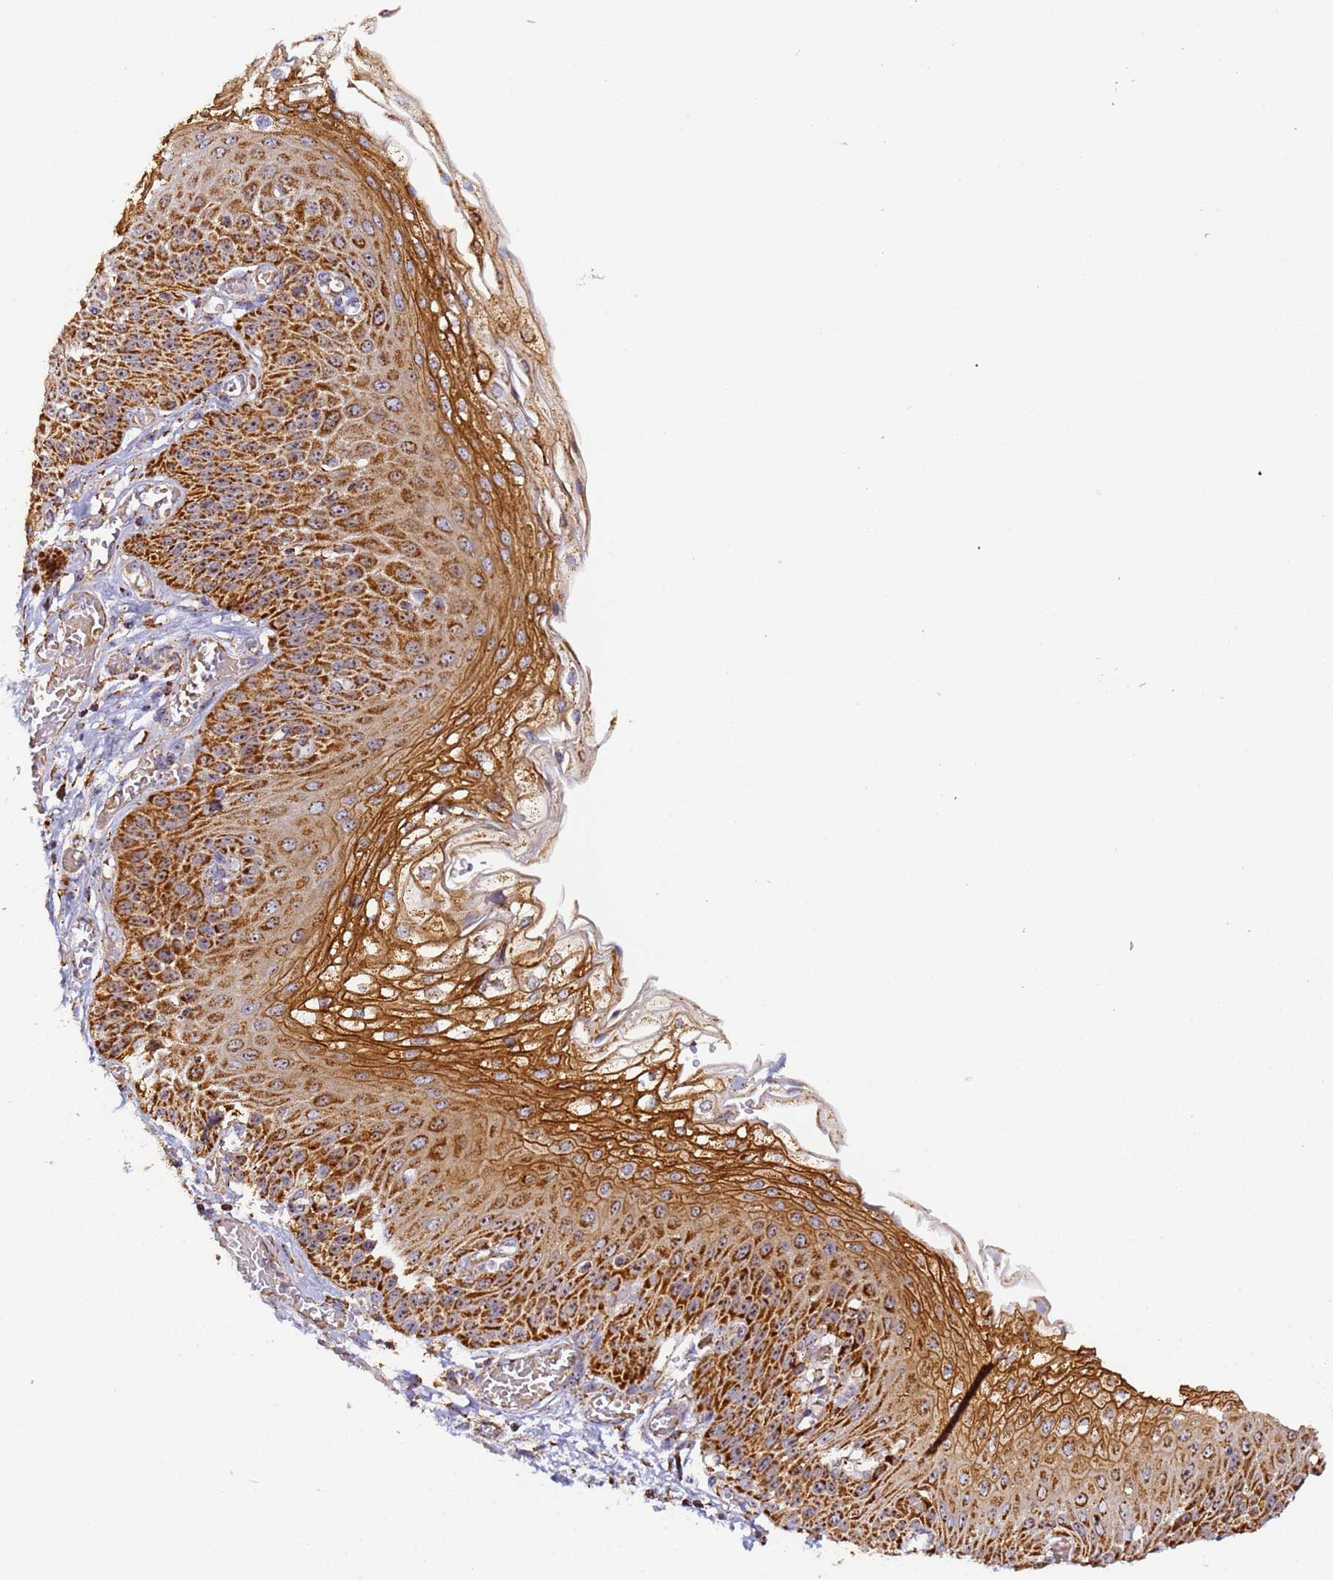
{"staining": {"intensity": "strong", "quantity": ">75%", "location": "cytoplasmic/membranous"}, "tissue": "esophagus", "cell_type": "Squamous epithelial cells", "image_type": "normal", "snomed": [{"axis": "morphology", "description": "Normal tissue, NOS"}, {"axis": "topography", "description": "Esophagus"}], "caption": "A brown stain shows strong cytoplasmic/membranous expression of a protein in squamous epithelial cells of unremarkable esophagus. (brown staining indicates protein expression, while blue staining denotes nuclei).", "gene": "FRG2B", "patient": {"sex": "male", "age": 81}}